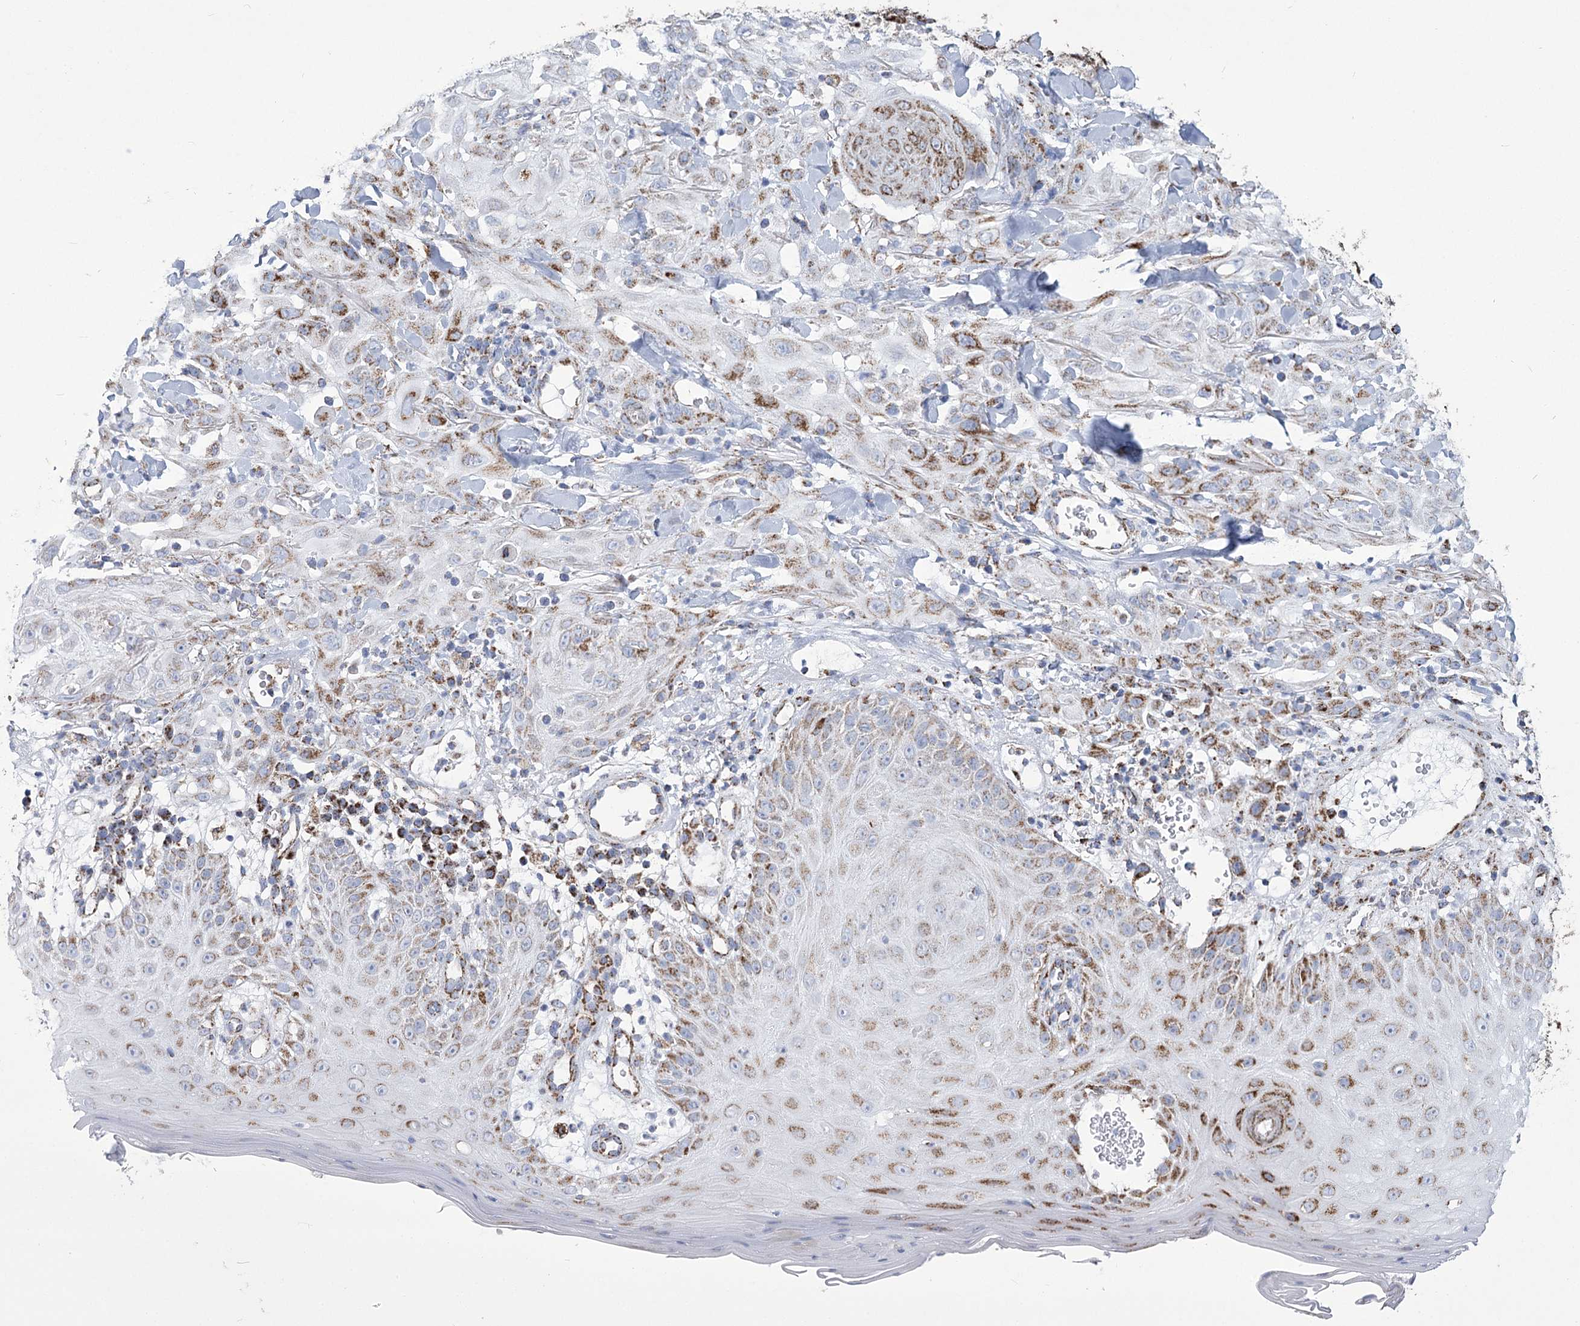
{"staining": {"intensity": "moderate", "quantity": "25%-75%", "location": "cytoplasmic/membranous"}, "tissue": "skin cancer", "cell_type": "Tumor cells", "image_type": "cancer", "snomed": [{"axis": "morphology", "description": "Squamous cell carcinoma, NOS"}, {"axis": "topography", "description": "Skin"}], "caption": "Skin cancer (squamous cell carcinoma) stained for a protein (brown) demonstrates moderate cytoplasmic/membranous positive positivity in approximately 25%-75% of tumor cells.", "gene": "PDHB", "patient": {"sex": "male", "age": 24}}